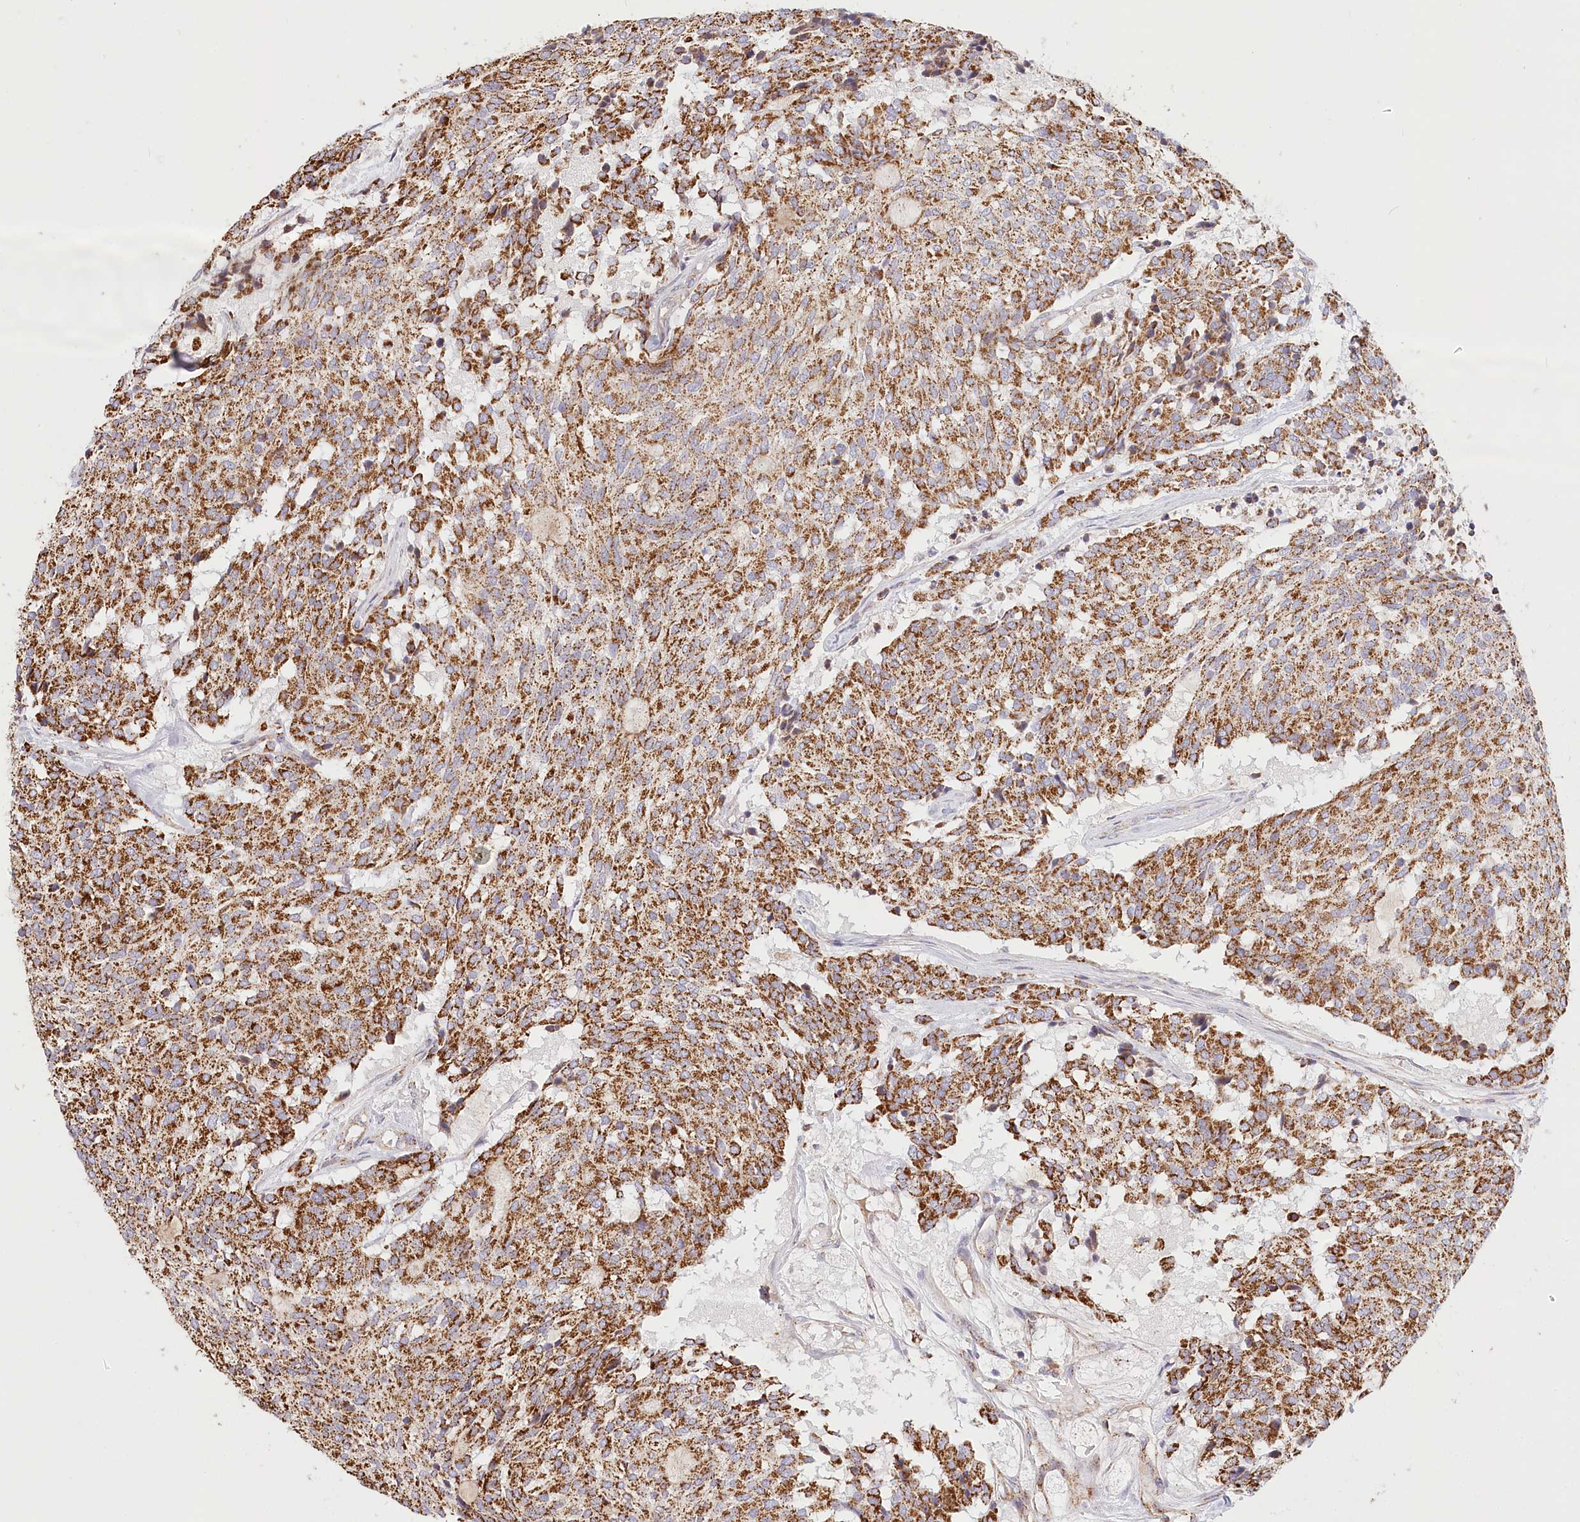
{"staining": {"intensity": "moderate", "quantity": ">75%", "location": "cytoplasmic/membranous"}, "tissue": "carcinoid", "cell_type": "Tumor cells", "image_type": "cancer", "snomed": [{"axis": "morphology", "description": "Carcinoid, malignant, NOS"}, {"axis": "topography", "description": "Pancreas"}], "caption": "High-power microscopy captured an immunohistochemistry photomicrograph of carcinoid (malignant), revealing moderate cytoplasmic/membranous staining in about >75% of tumor cells. (IHC, brightfield microscopy, high magnification).", "gene": "UMPS", "patient": {"sex": "female", "age": 54}}